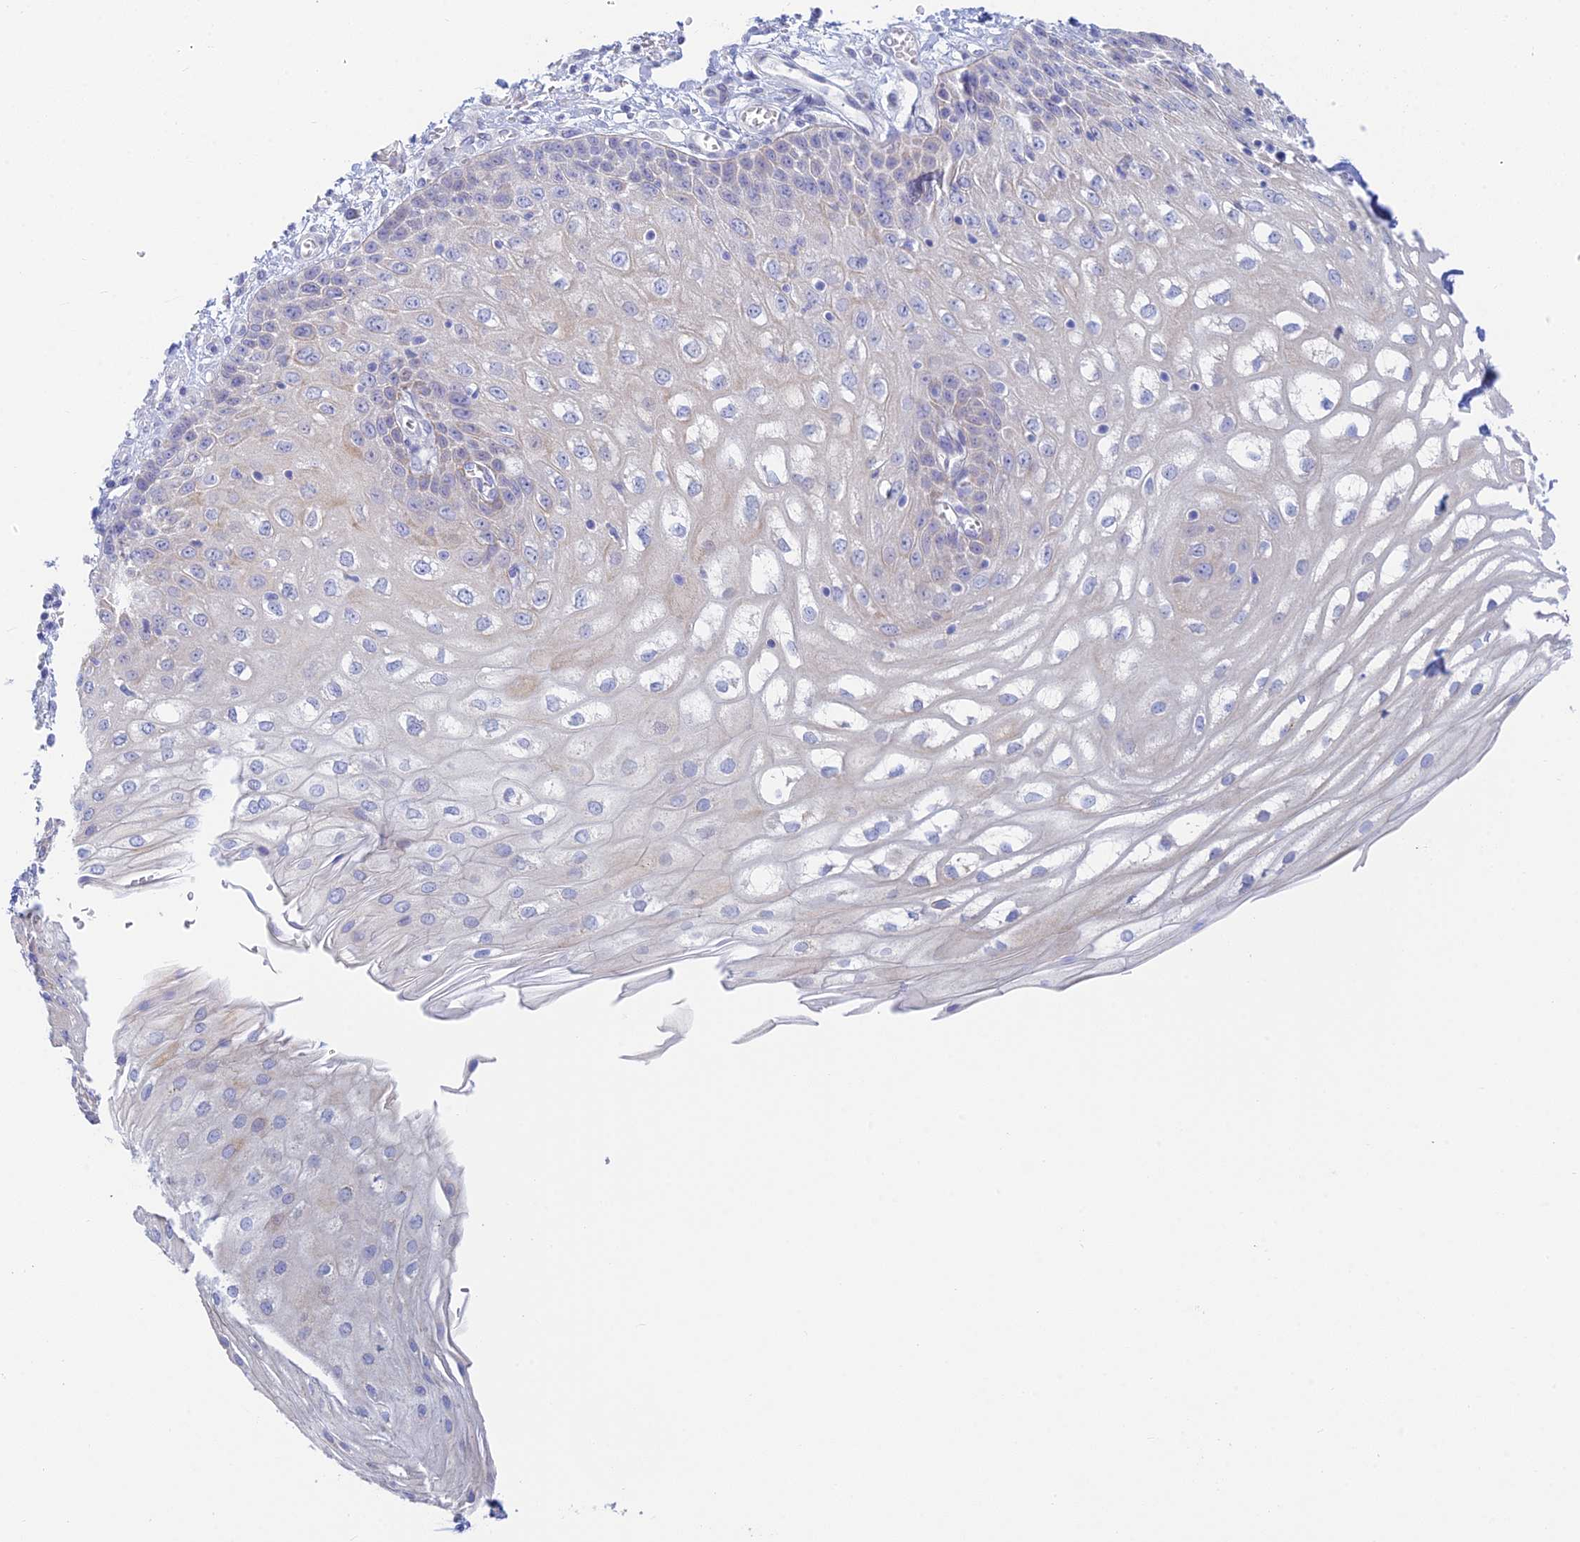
{"staining": {"intensity": "negative", "quantity": "none", "location": "none"}, "tissue": "esophagus", "cell_type": "Squamous epithelial cells", "image_type": "normal", "snomed": [{"axis": "morphology", "description": "Normal tissue, NOS"}, {"axis": "topography", "description": "Esophagus"}], "caption": "A histopathology image of human esophagus is negative for staining in squamous epithelial cells. Brightfield microscopy of IHC stained with DAB (3,3'-diaminobenzidine) (brown) and hematoxylin (blue), captured at high magnification.", "gene": "CEP152", "patient": {"sex": "male", "age": 81}}